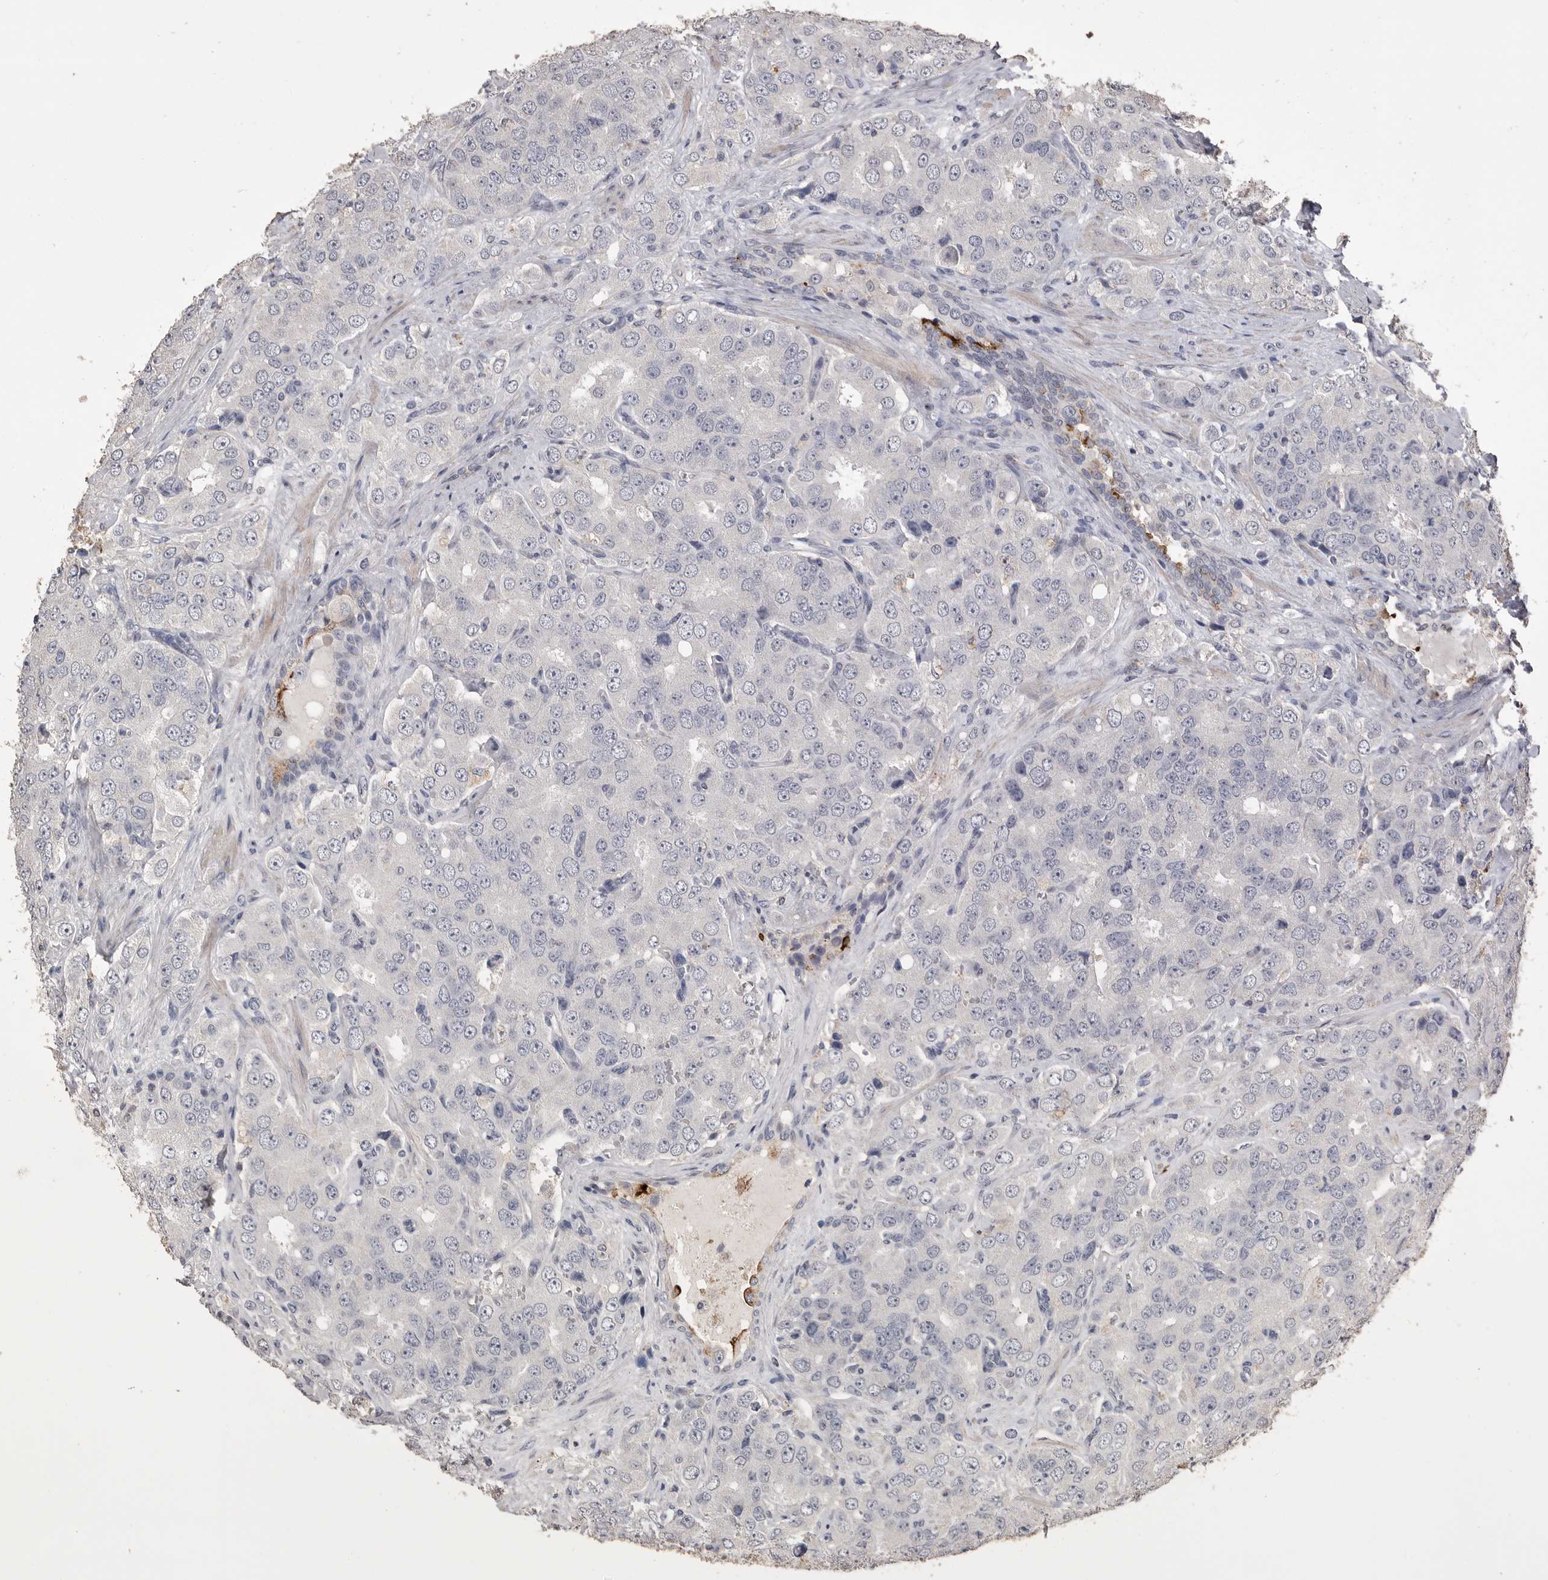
{"staining": {"intensity": "negative", "quantity": "none", "location": "none"}, "tissue": "prostate cancer", "cell_type": "Tumor cells", "image_type": "cancer", "snomed": [{"axis": "morphology", "description": "Adenocarcinoma, High grade"}, {"axis": "topography", "description": "Prostate"}], "caption": "Immunohistochemistry of human prostate high-grade adenocarcinoma reveals no expression in tumor cells.", "gene": "MMP7", "patient": {"sex": "male", "age": 58}}